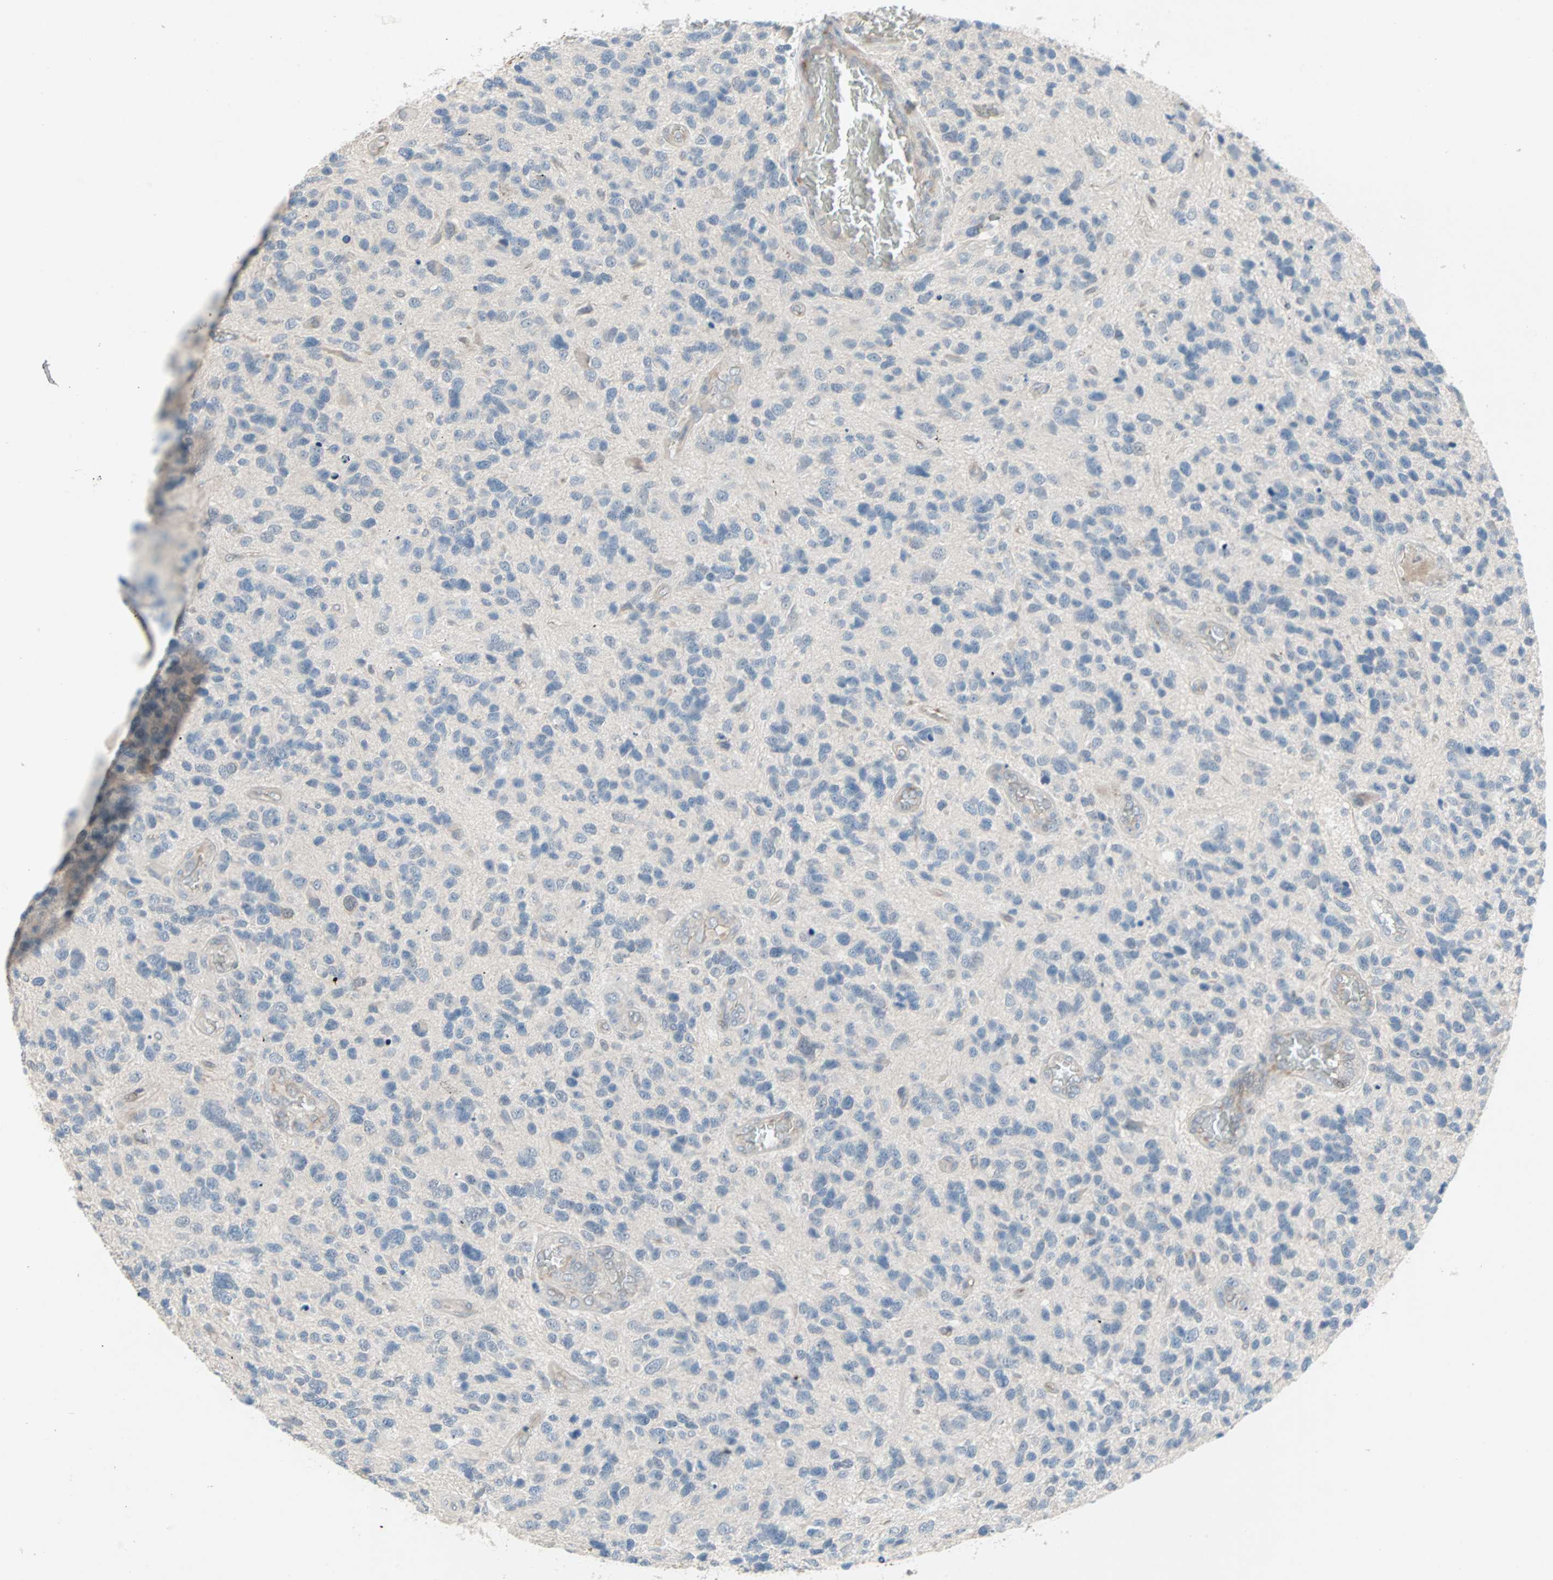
{"staining": {"intensity": "negative", "quantity": "none", "location": "none"}, "tissue": "glioma", "cell_type": "Tumor cells", "image_type": "cancer", "snomed": [{"axis": "morphology", "description": "Glioma, malignant, High grade"}, {"axis": "topography", "description": "Brain"}], "caption": "This is an IHC image of malignant glioma (high-grade). There is no positivity in tumor cells.", "gene": "CAND2", "patient": {"sex": "female", "age": 58}}